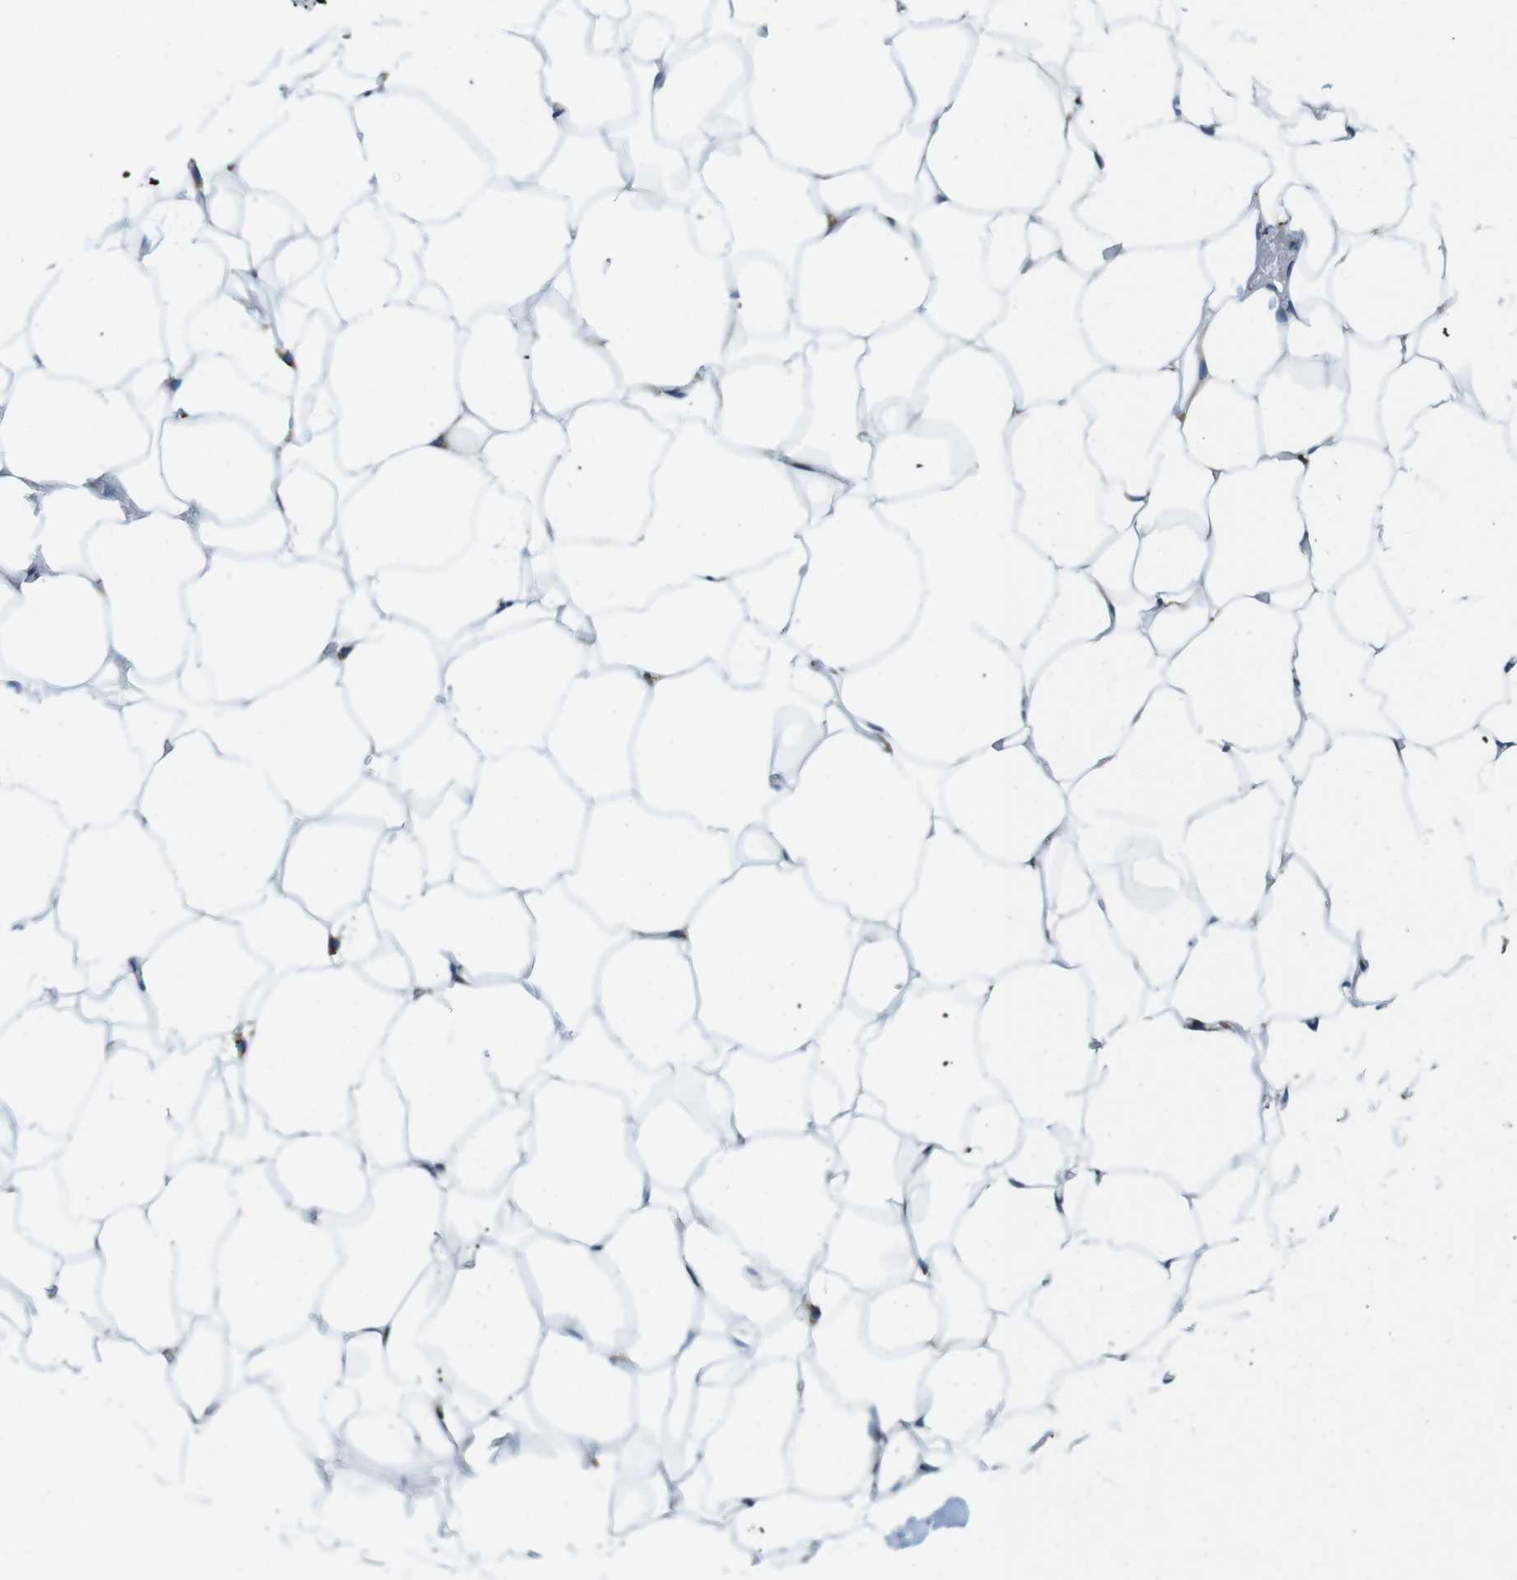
{"staining": {"intensity": "moderate", "quantity": ">75%", "location": "cytoplasmic/membranous"}, "tissue": "adipose tissue", "cell_type": "Adipocytes", "image_type": "normal", "snomed": [{"axis": "morphology", "description": "Normal tissue, NOS"}, {"axis": "topography", "description": "Breast"}, {"axis": "topography", "description": "Adipose tissue"}], "caption": "Immunohistochemistry (IHC) micrograph of benign human adipose tissue stained for a protein (brown), which displays medium levels of moderate cytoplasmic/membranous expression in approximately >75% of adipocytes.", "gene": "UGGT1", "patient": {"sex": "female", "age": 25}}